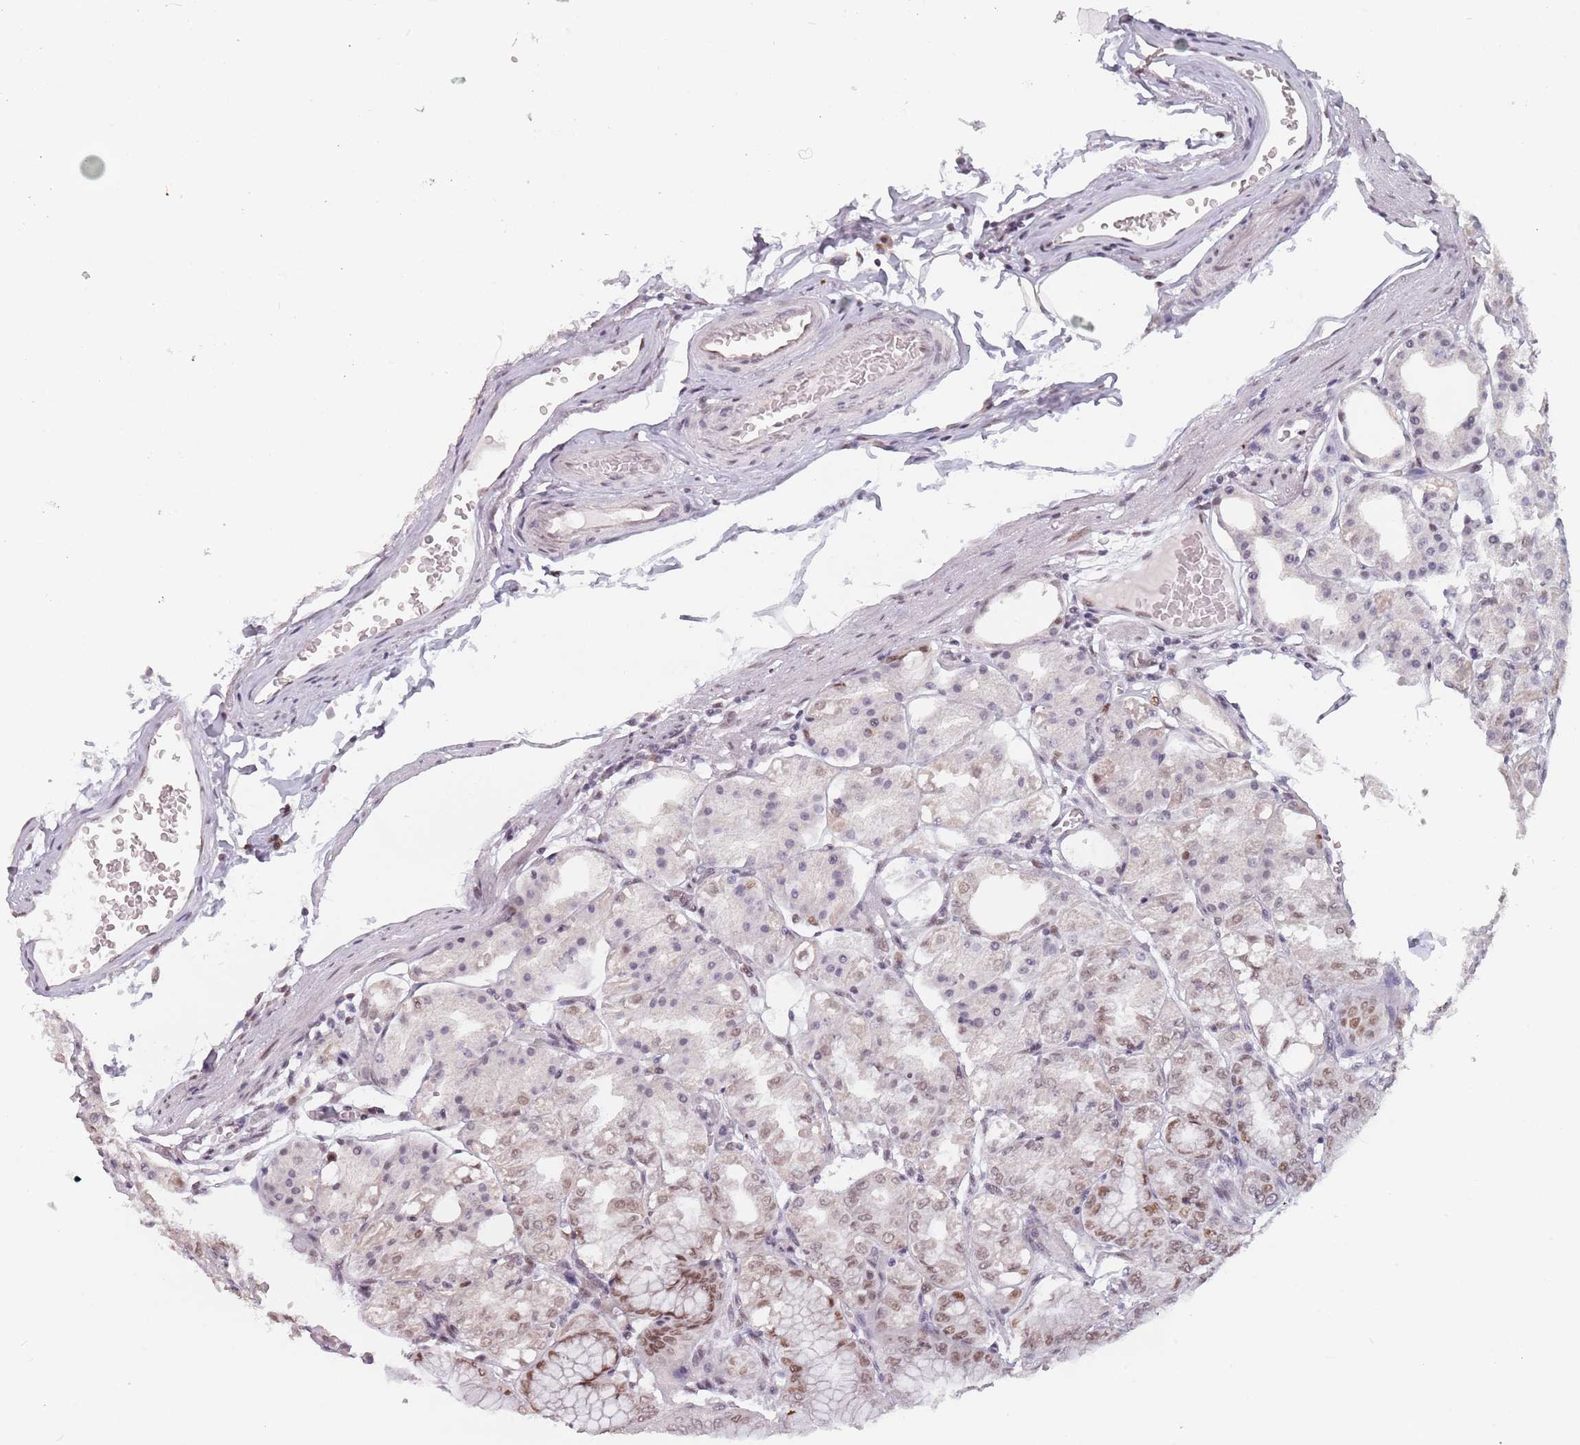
{"staining": {"intensity": "moderate", "quantity": "25%-75%", "location": "nuclear"}, "tissue": "stomach", "cell_type": "Glandular cells", "image_type": "normal", "snomed": [{"axis": "morphology", "description": "Normal tissue, NOS"}, {"axis": "topography", "description": "Stomach, lower"}], "caption": "High-magnification brightfield microscopy of benign stomach stained with DAB (brown) and counterstained with hematoxylin (blue). glandular cells exhibit moderate nuclear positivity is identified in approximately25%-75% of cells.", "gene": "PTCHD1", "patient": {"sex": "male", "age": 71}}